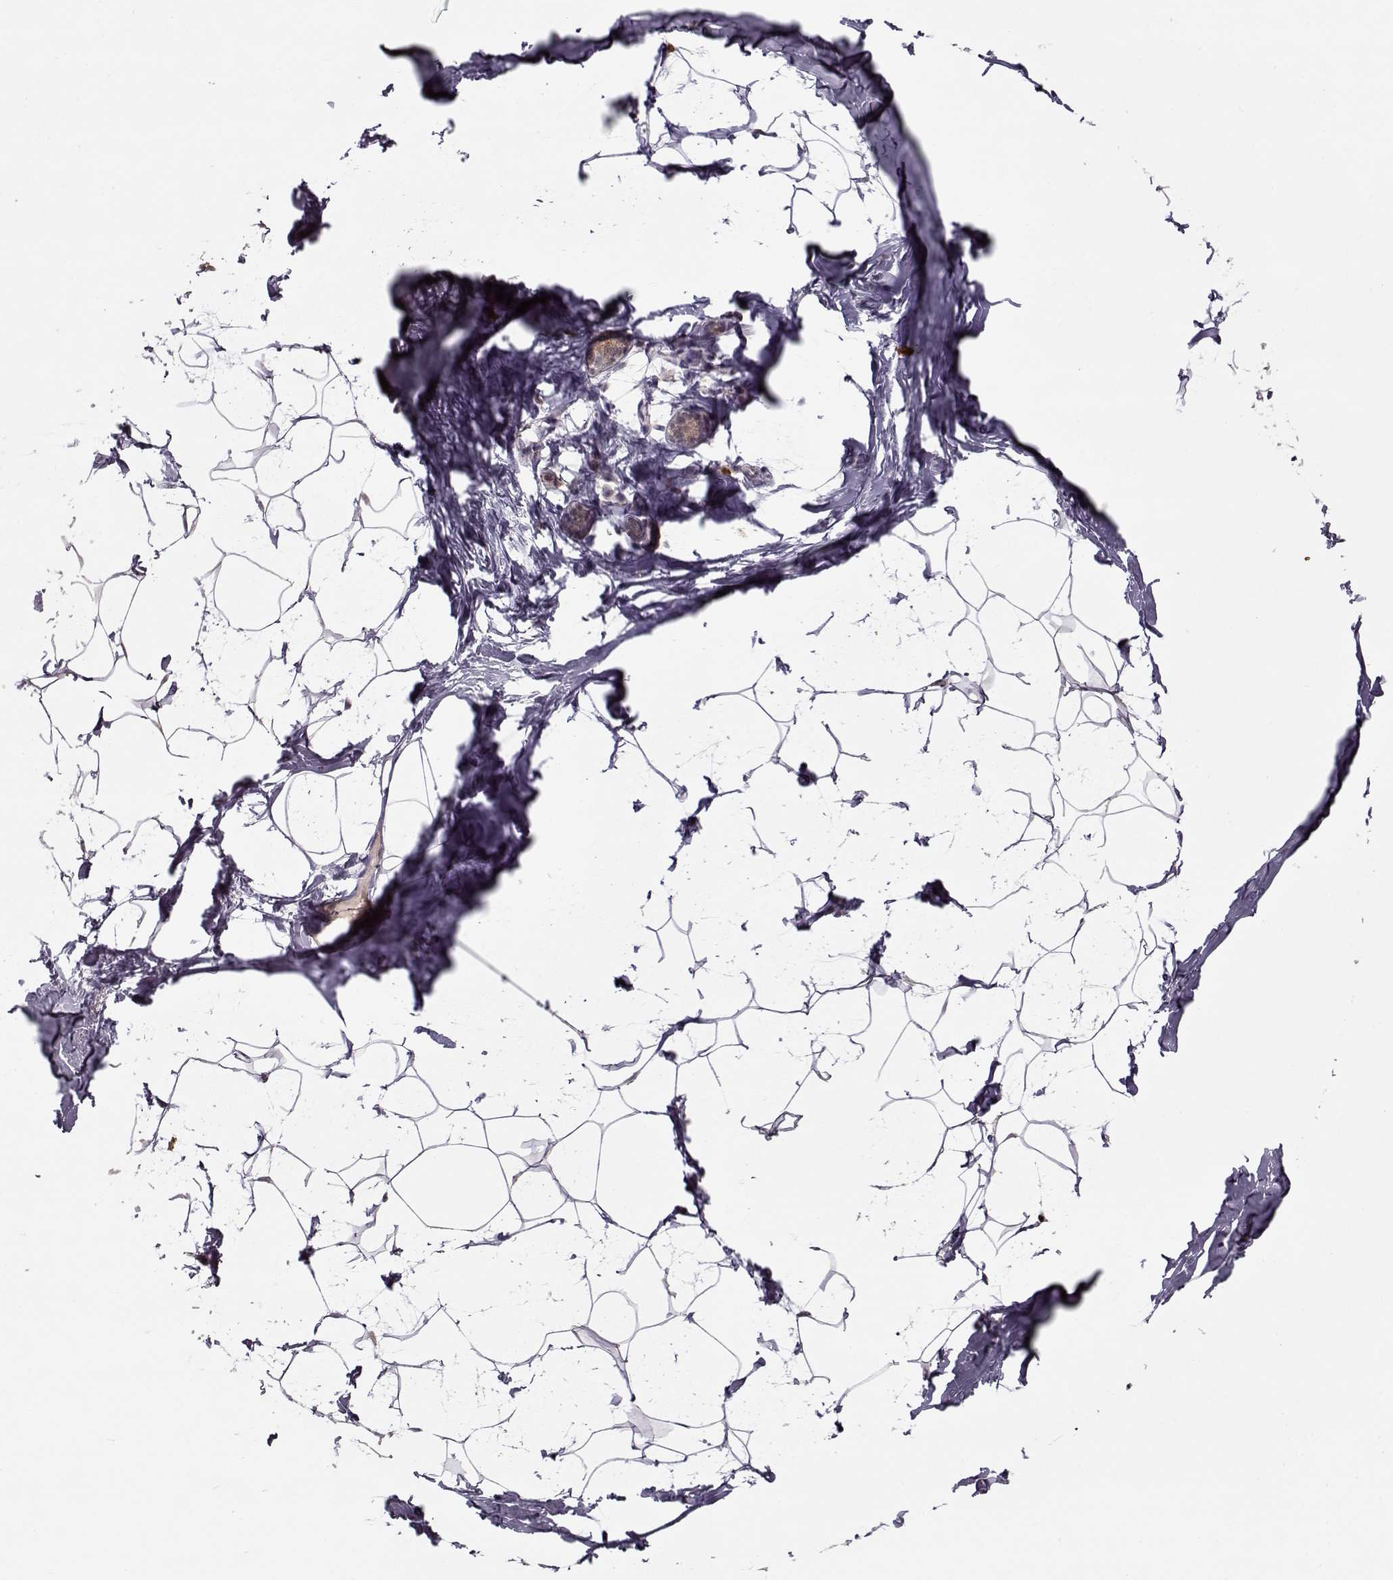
{"staining": {"intensity": "negative", "quantity": "none", "location": "none"}, "tissue": "breast", "cell_type": "Adipocytes", "image_type": "normal", "snomed": [{"axis": "morphology", "description": "Normal tissue, NOS"}, {"axis": "topography", "description": "Breast"}], "caption": "Immunohistochemistry (IHC) of benign breast displays no positivity in adipocytes. The staining was performed using DAB (3,3'-diaminobenzidine) to visualize the protein expression in brown, while the nuclei were stained in blue with hematoxylin (Magnification: 20x).", "gene": "DENND4B", "patient": {"sex": "female", "age": 32}}